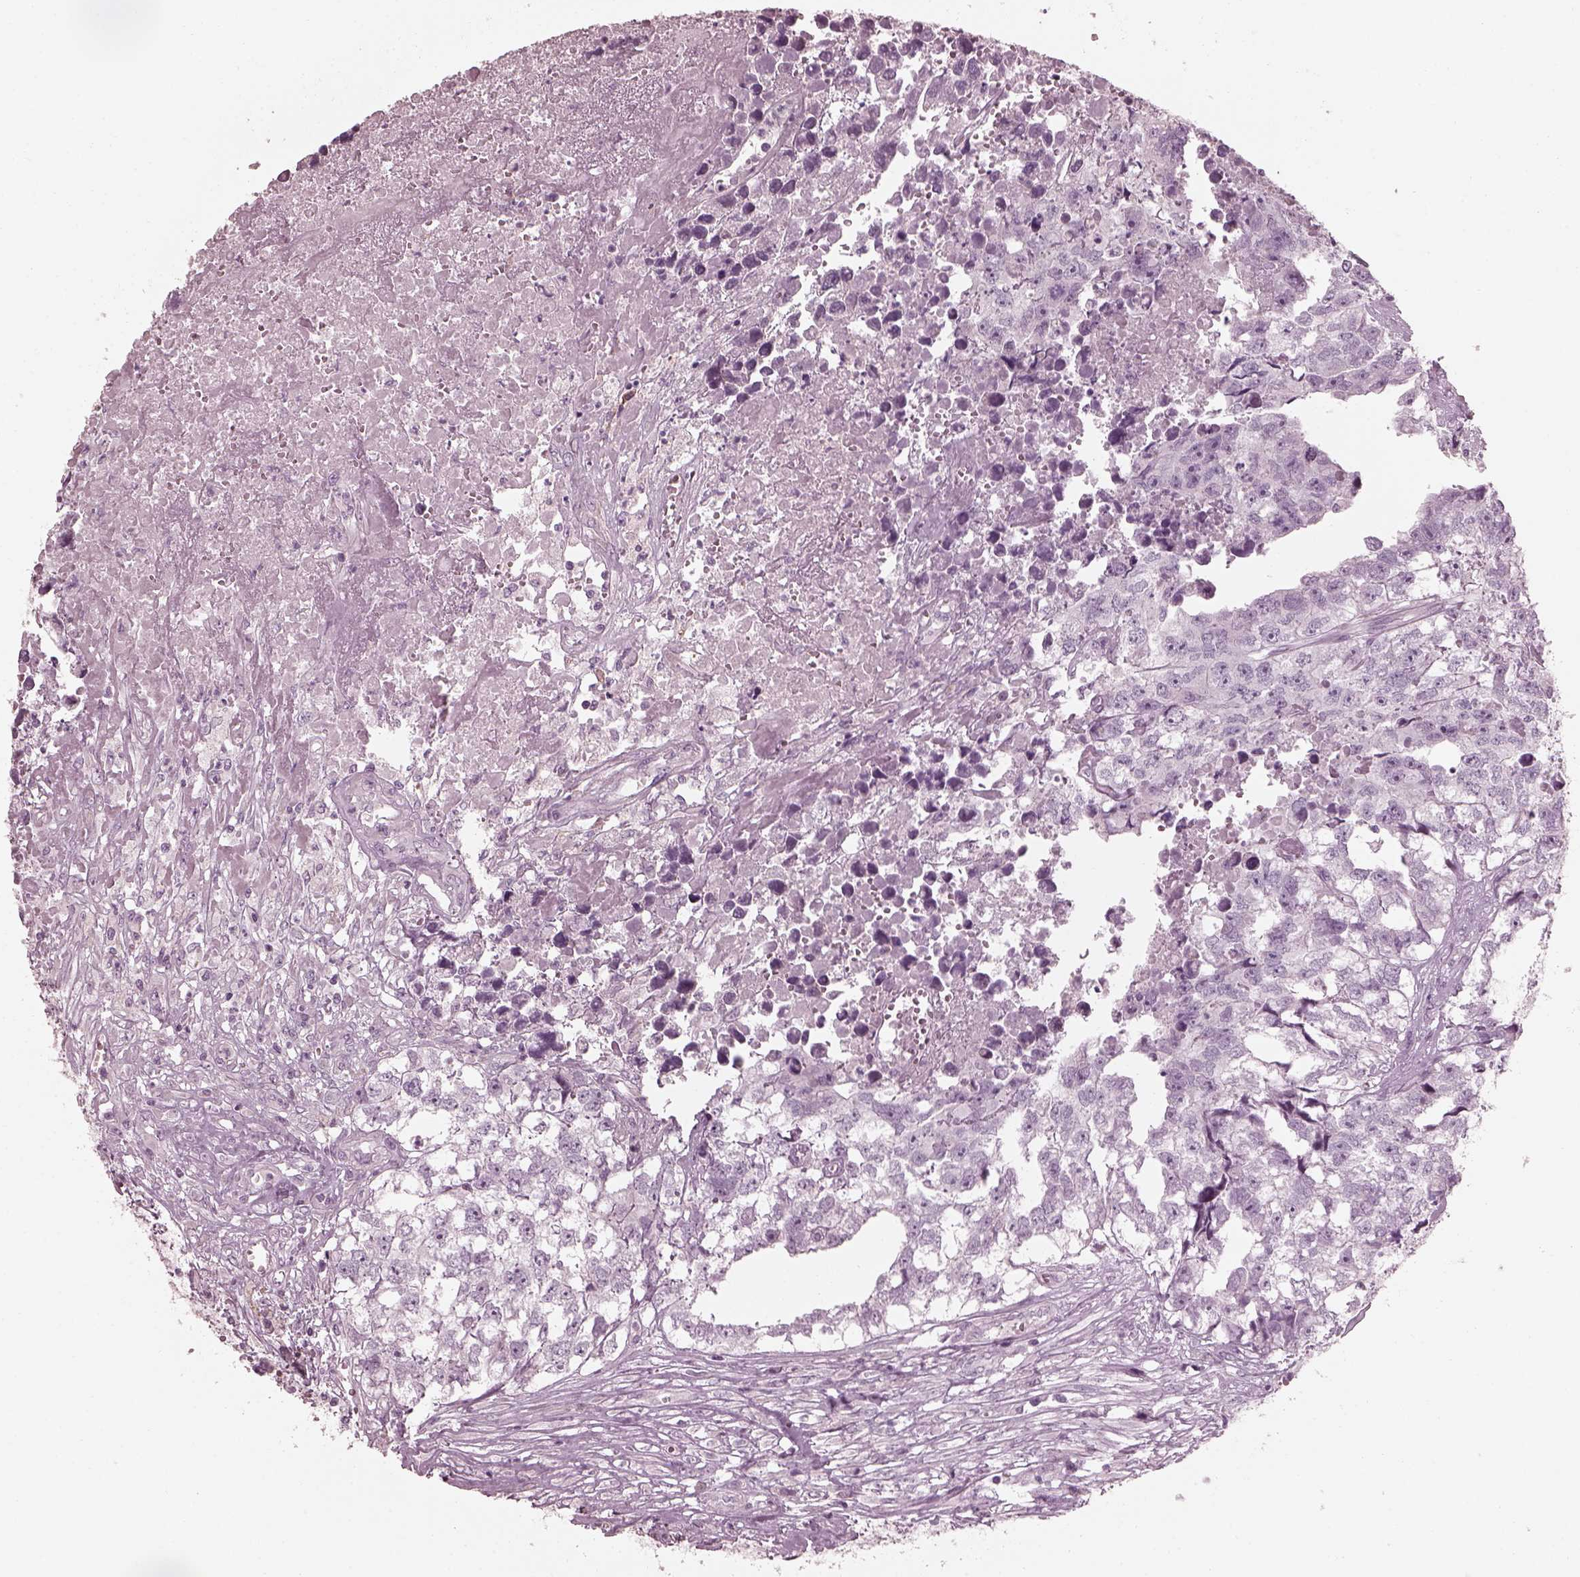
{"staining": {"intensity": "negative", "quantity": "none", "location": "none"}, "tissue": "testis cancer", "cell_type": "Tumor cells", "image_type": "cancer", "snomed": [{"axis": "morphology", "description": "Carcinoma, Embryonal, NOS"}, {"axis": "morphology", "description": "Teratoma, malignant, NOS"}, {"axis": "topography", "description": "Testis"}], "caption": "IHC photomicrograph of human testis embryonal carcinoma stained for a protein (brown), which exhibits no staining in tumor cells.", "gene": "SAXO2", "patient": {"sex": "male", "age": 44}}